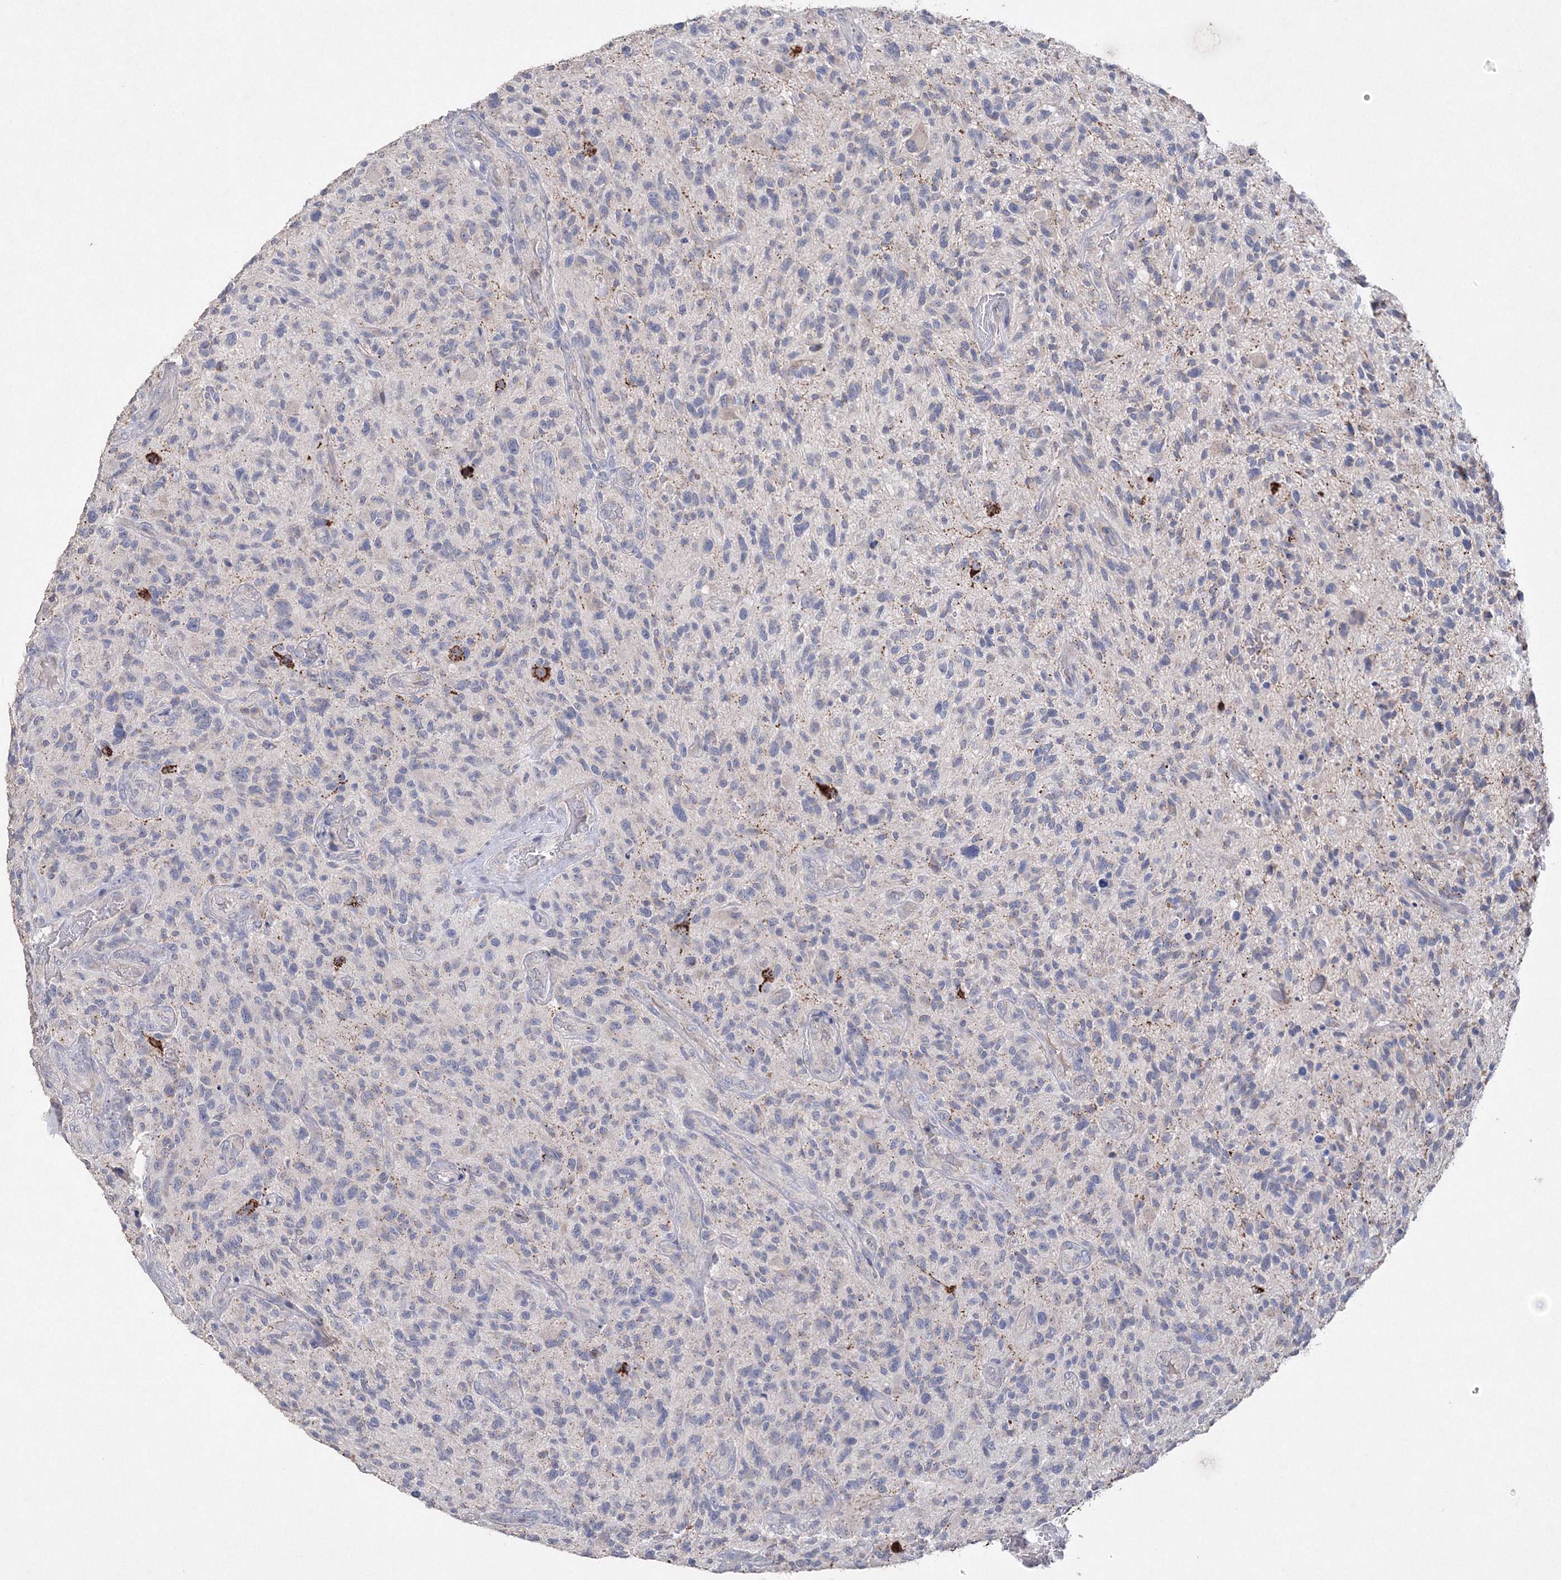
{"staining": {"intensity": "negative", "quantity": "none", "location": "none"}, "tissue": "glioma", "cell_type": "Tumor cells", "image_type": "cancer", "snomed": [{"axis": "morphology", "description": "Glioma, malignant, High grade"}, {"axis": "topography", "description": "Brain"}], "caption": "High power microscopy micrograph of an immunohistochemistry (IHC) photomicrograph of glioma, revealing no significant staining in tumor cells.", "gene": "GLS", "patient": {"sex": "male", "age": 47}}